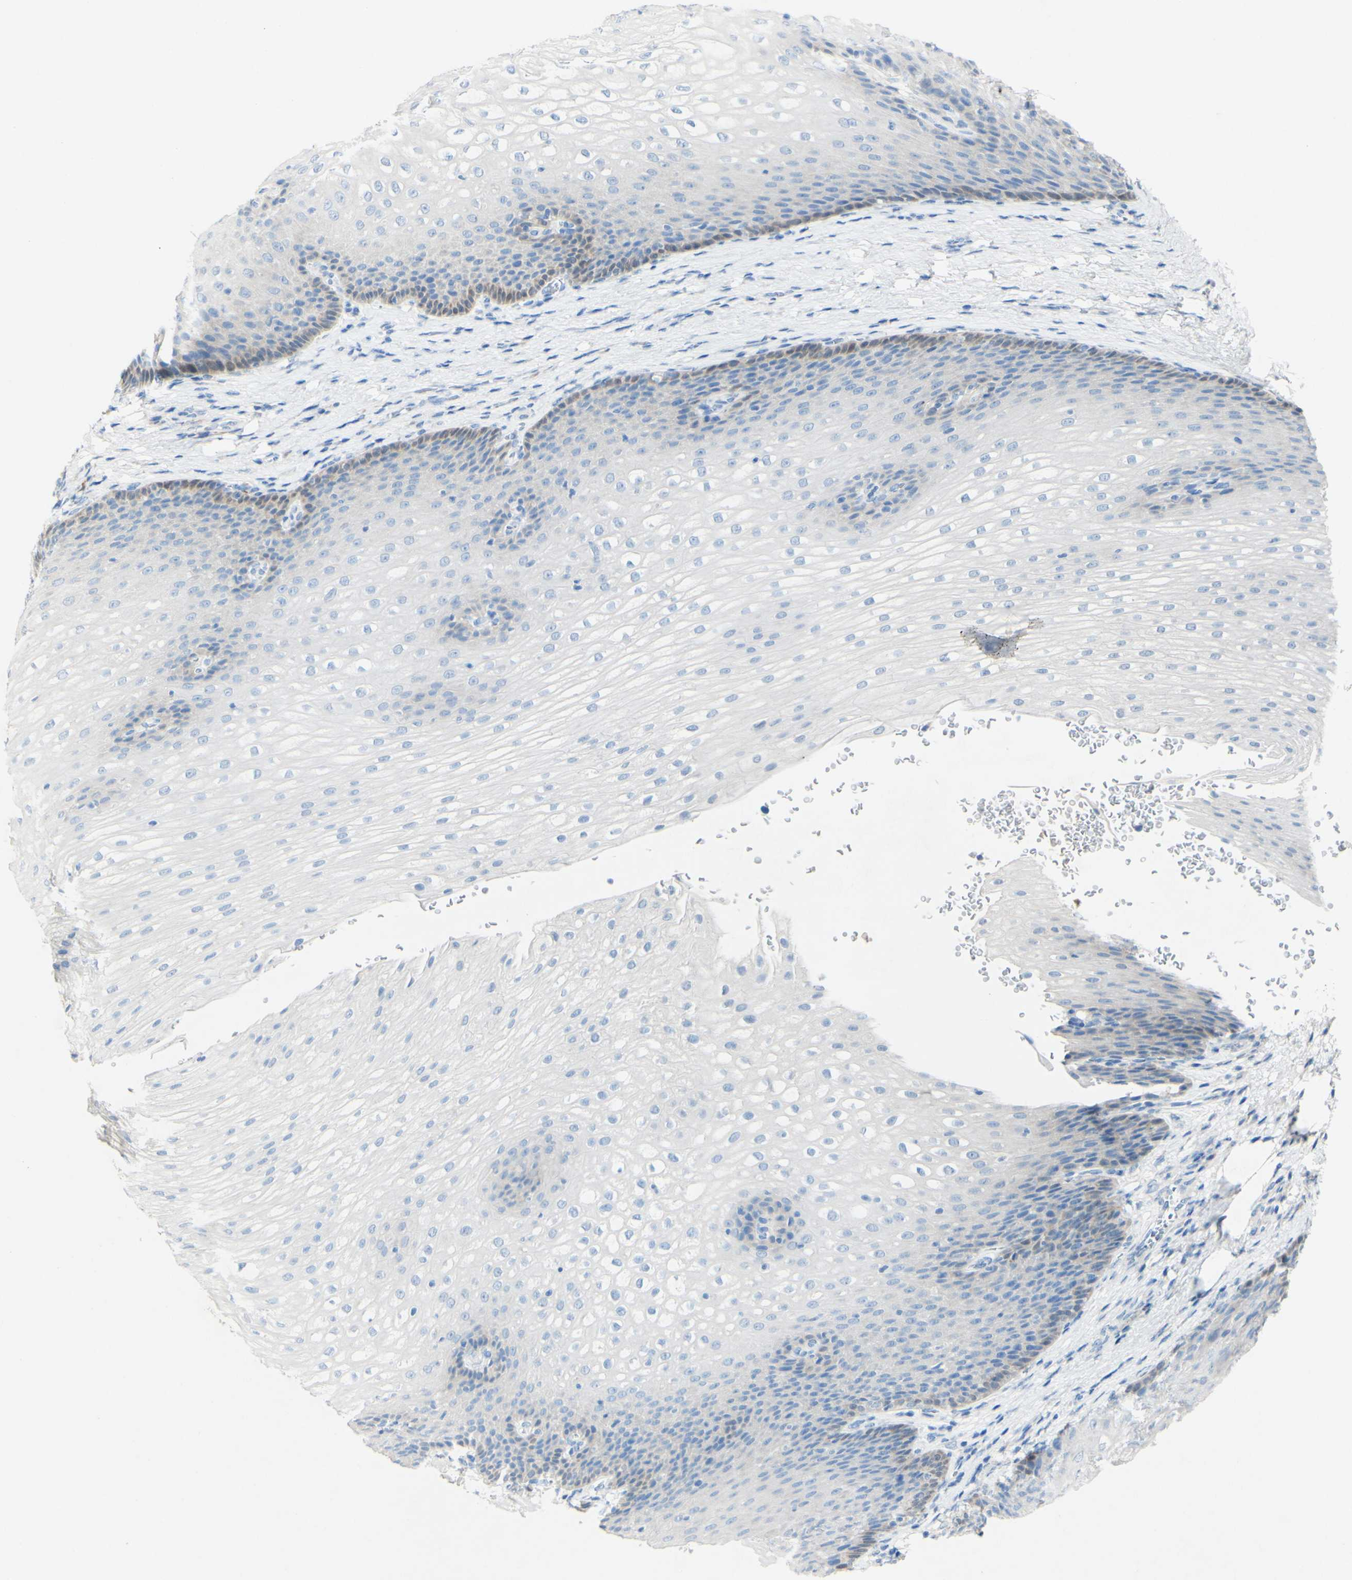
{"staining": {"intensity": "weak", "quantity": "<25%", "location": "cytoplasmic/membranous"}, "tissue": "esophagus", "cell_type": "Squamous epithelial cells", "image_type": "normal", "snomed": [{"axis": "morphology", "description": "Normal tissue, NOS"}, {"axis": "topography", "description": "Esophagus"}], "caption": "Immunohistochemical staining of normal esophagus shows no significant expression in squamous epithelial cells. (DAB (3,3'-diaminobenzidine) immunohistochemistry with hematoxylin counter stain).", "gene": "FGF4", "patient": {"sex": "male", "age": 48}}